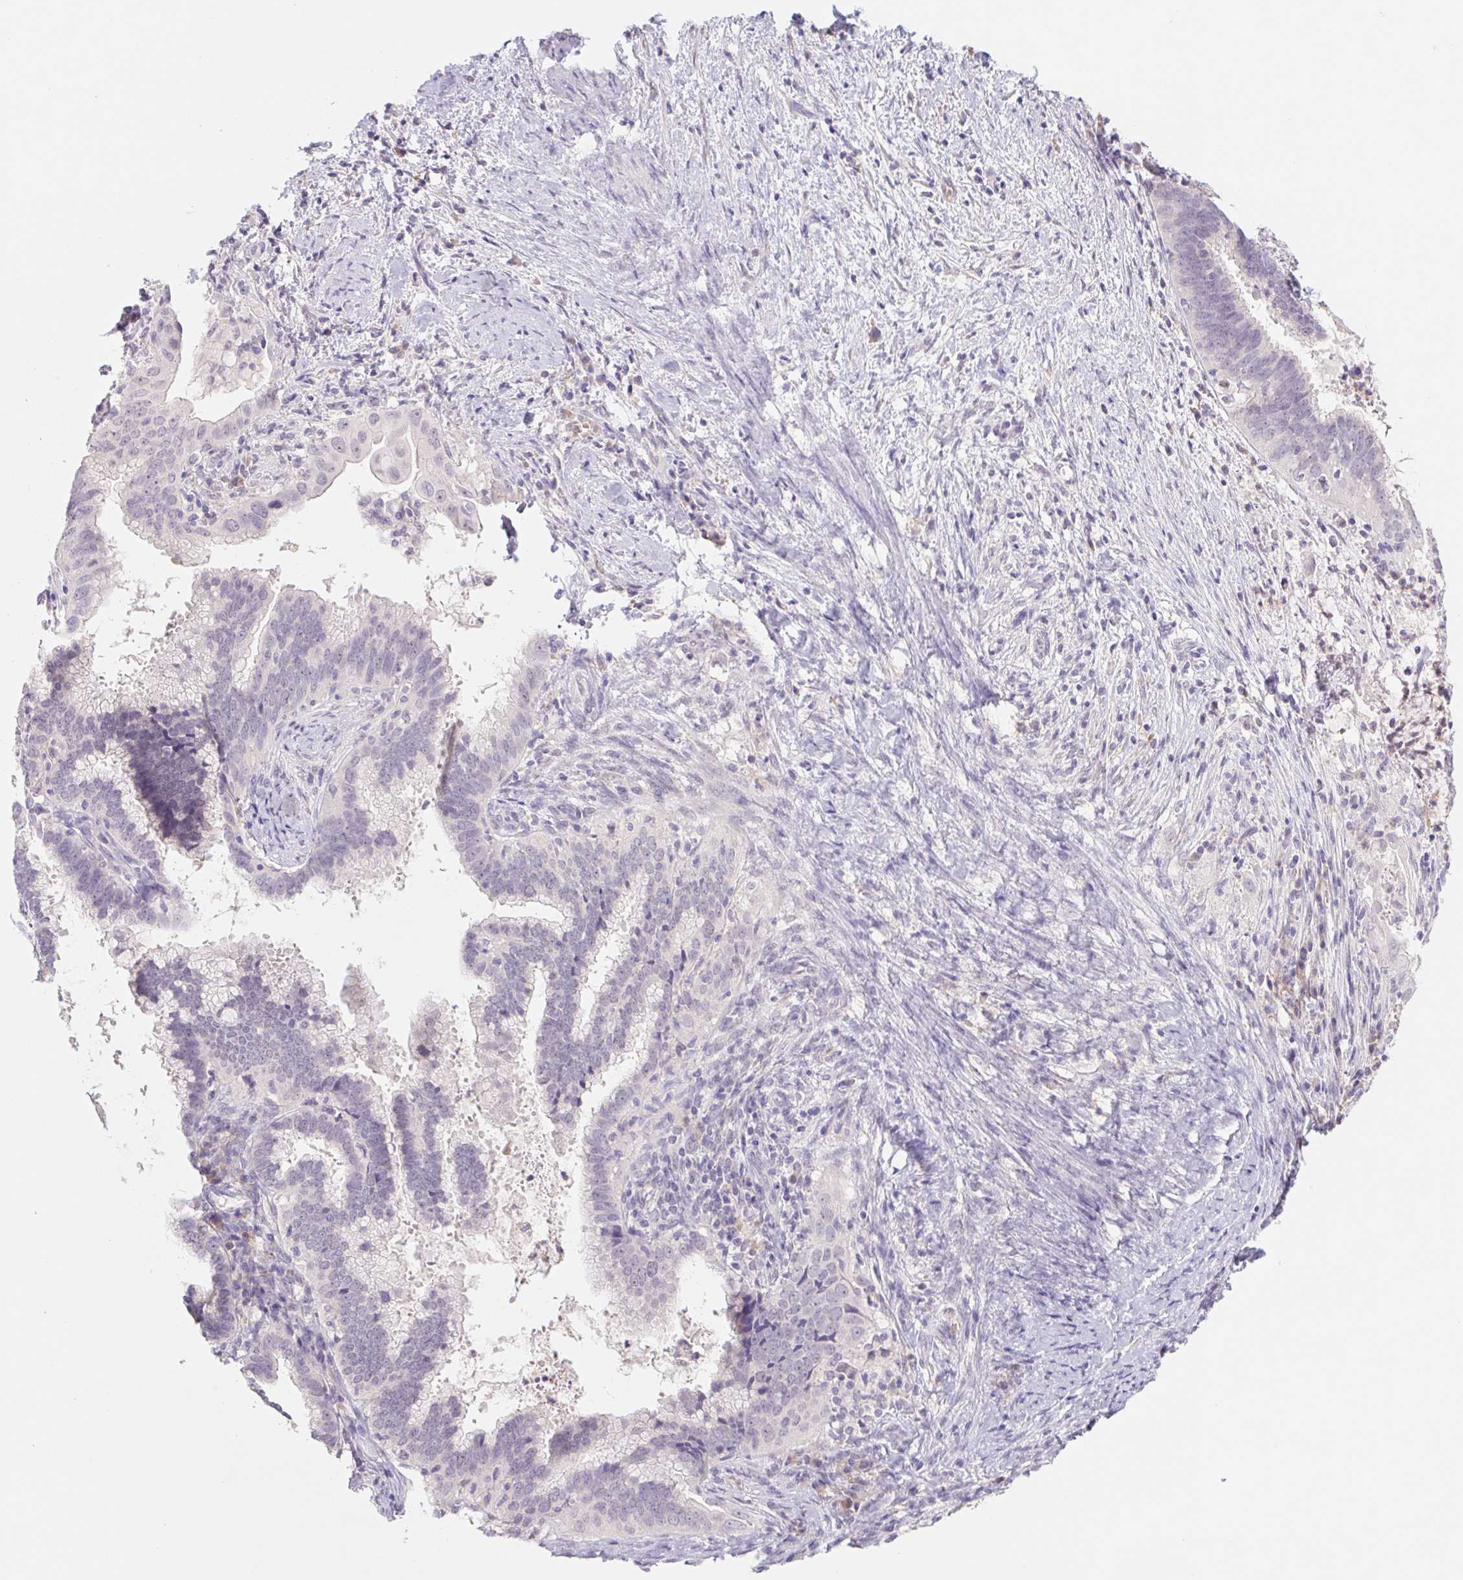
{"staining": {"intensity": "negative", "quantity": "none", "location": "none"}, "tissue": "cervical cancer", "cell_type": "Tumor cells", "image_type": "cancer", "snomed": [{"axis": "morphology", "description": "Adenocarcinoma, NOS"}, {"axis": "topography", "description": "Cervix"}], "caption": "This is an IHC micrograph of human cervical cancer. There is no staining in tumor cells.", "gene": "PNMA8B", "patient": {"sex": "female", "age": 56}}